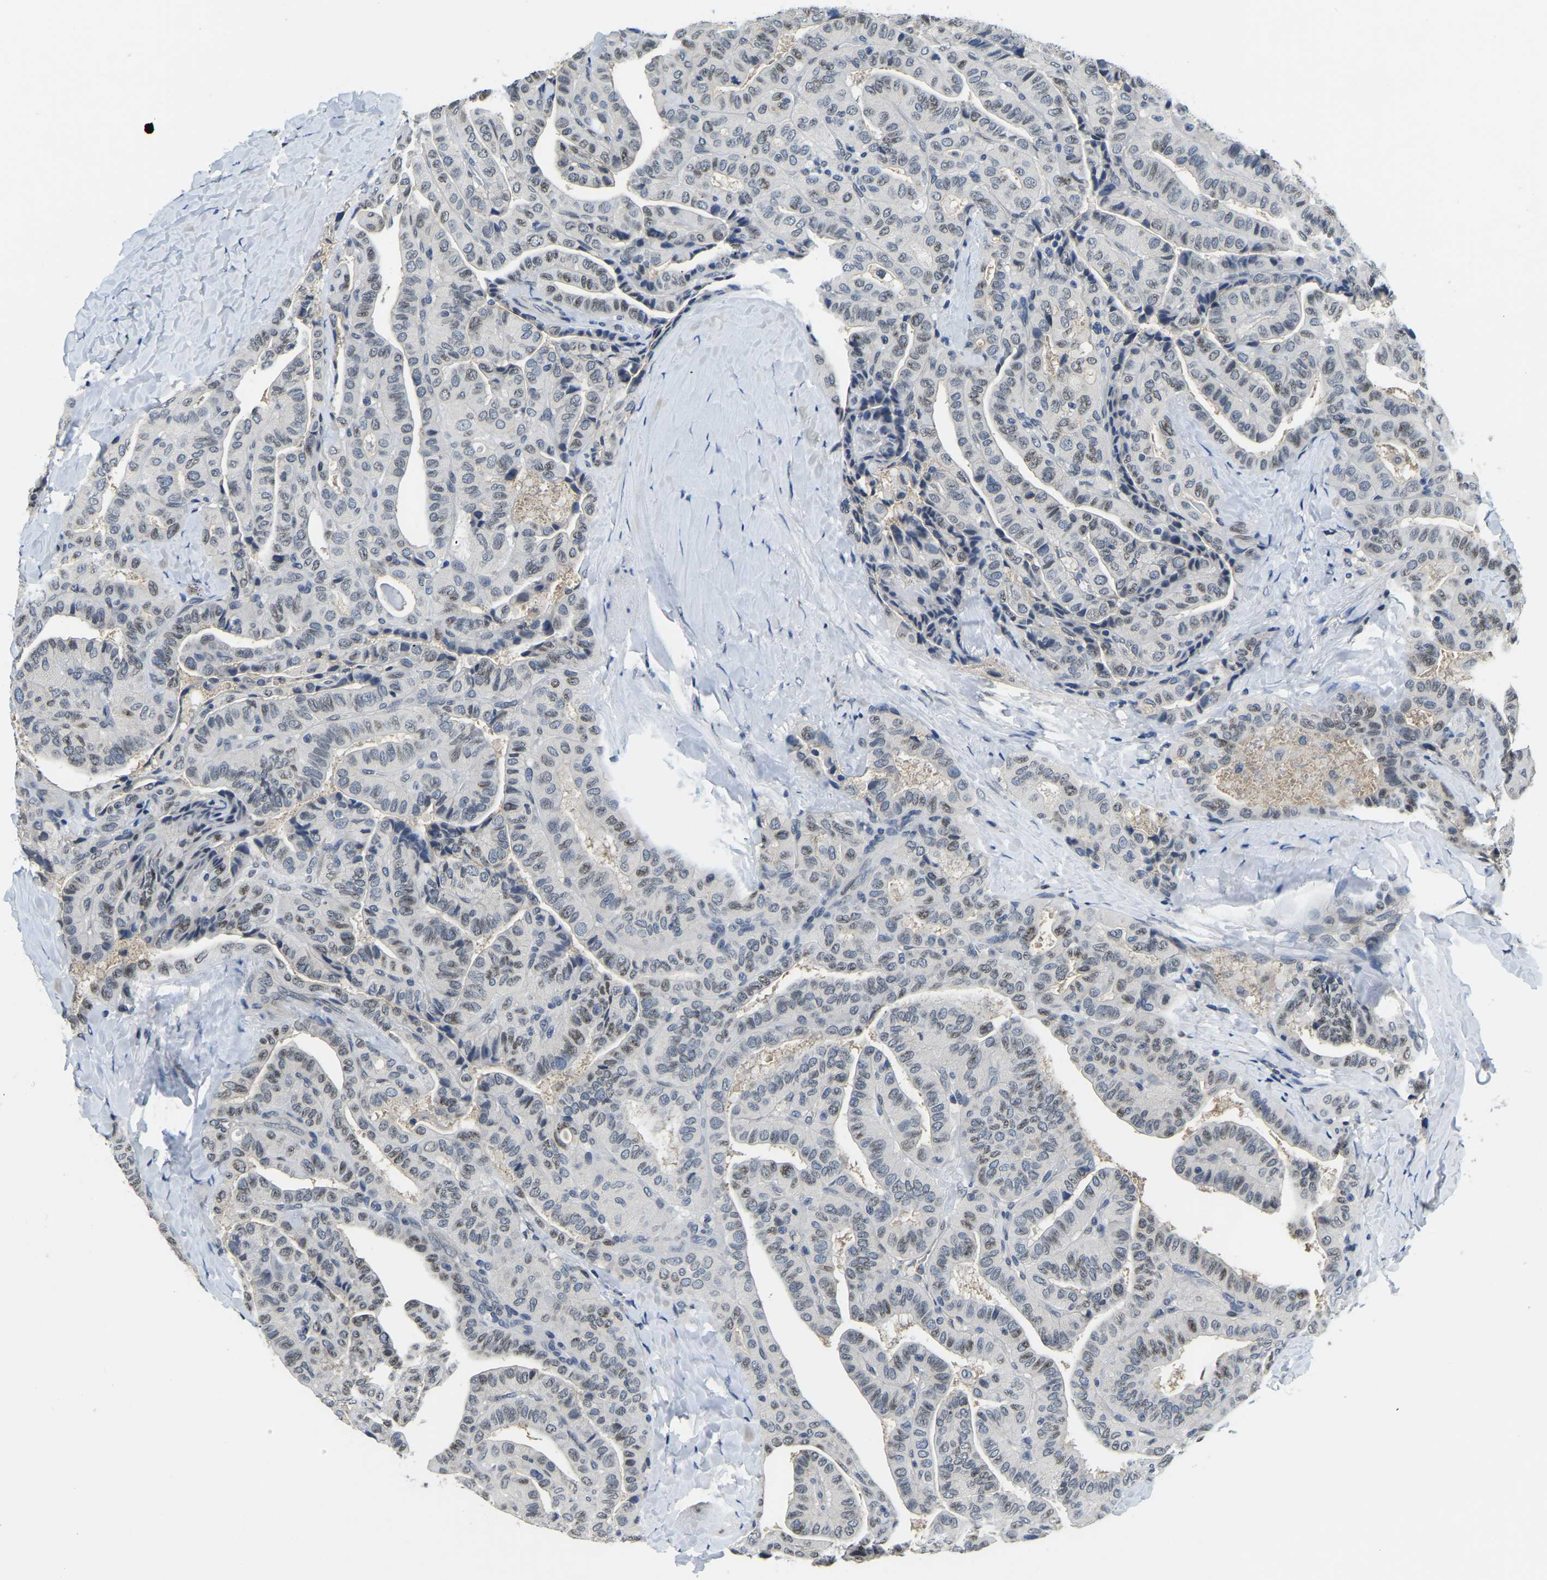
{"staining": {"intensity": "moderate", "quantity": "<25%", "location": "nuclear"}, "tissue": "thyroid cancer", "cell_type": "Tumor cells", "image_type": "cancer", "snomed": [{"axis": "morphology", "description": "Papillary adenocarcinoma, NOS"}, {"axis": "topography", "description": "Thyroid gland"}], "caption": "This is an image of immunohistochemistry (IHC) staining of thyroid cancer (papillary adenocarcinoma), which shows moderate expression in the nuclear of tumor cells.", "gene": "RANBP2", "patient": {"sex": "male", "age": 77}}